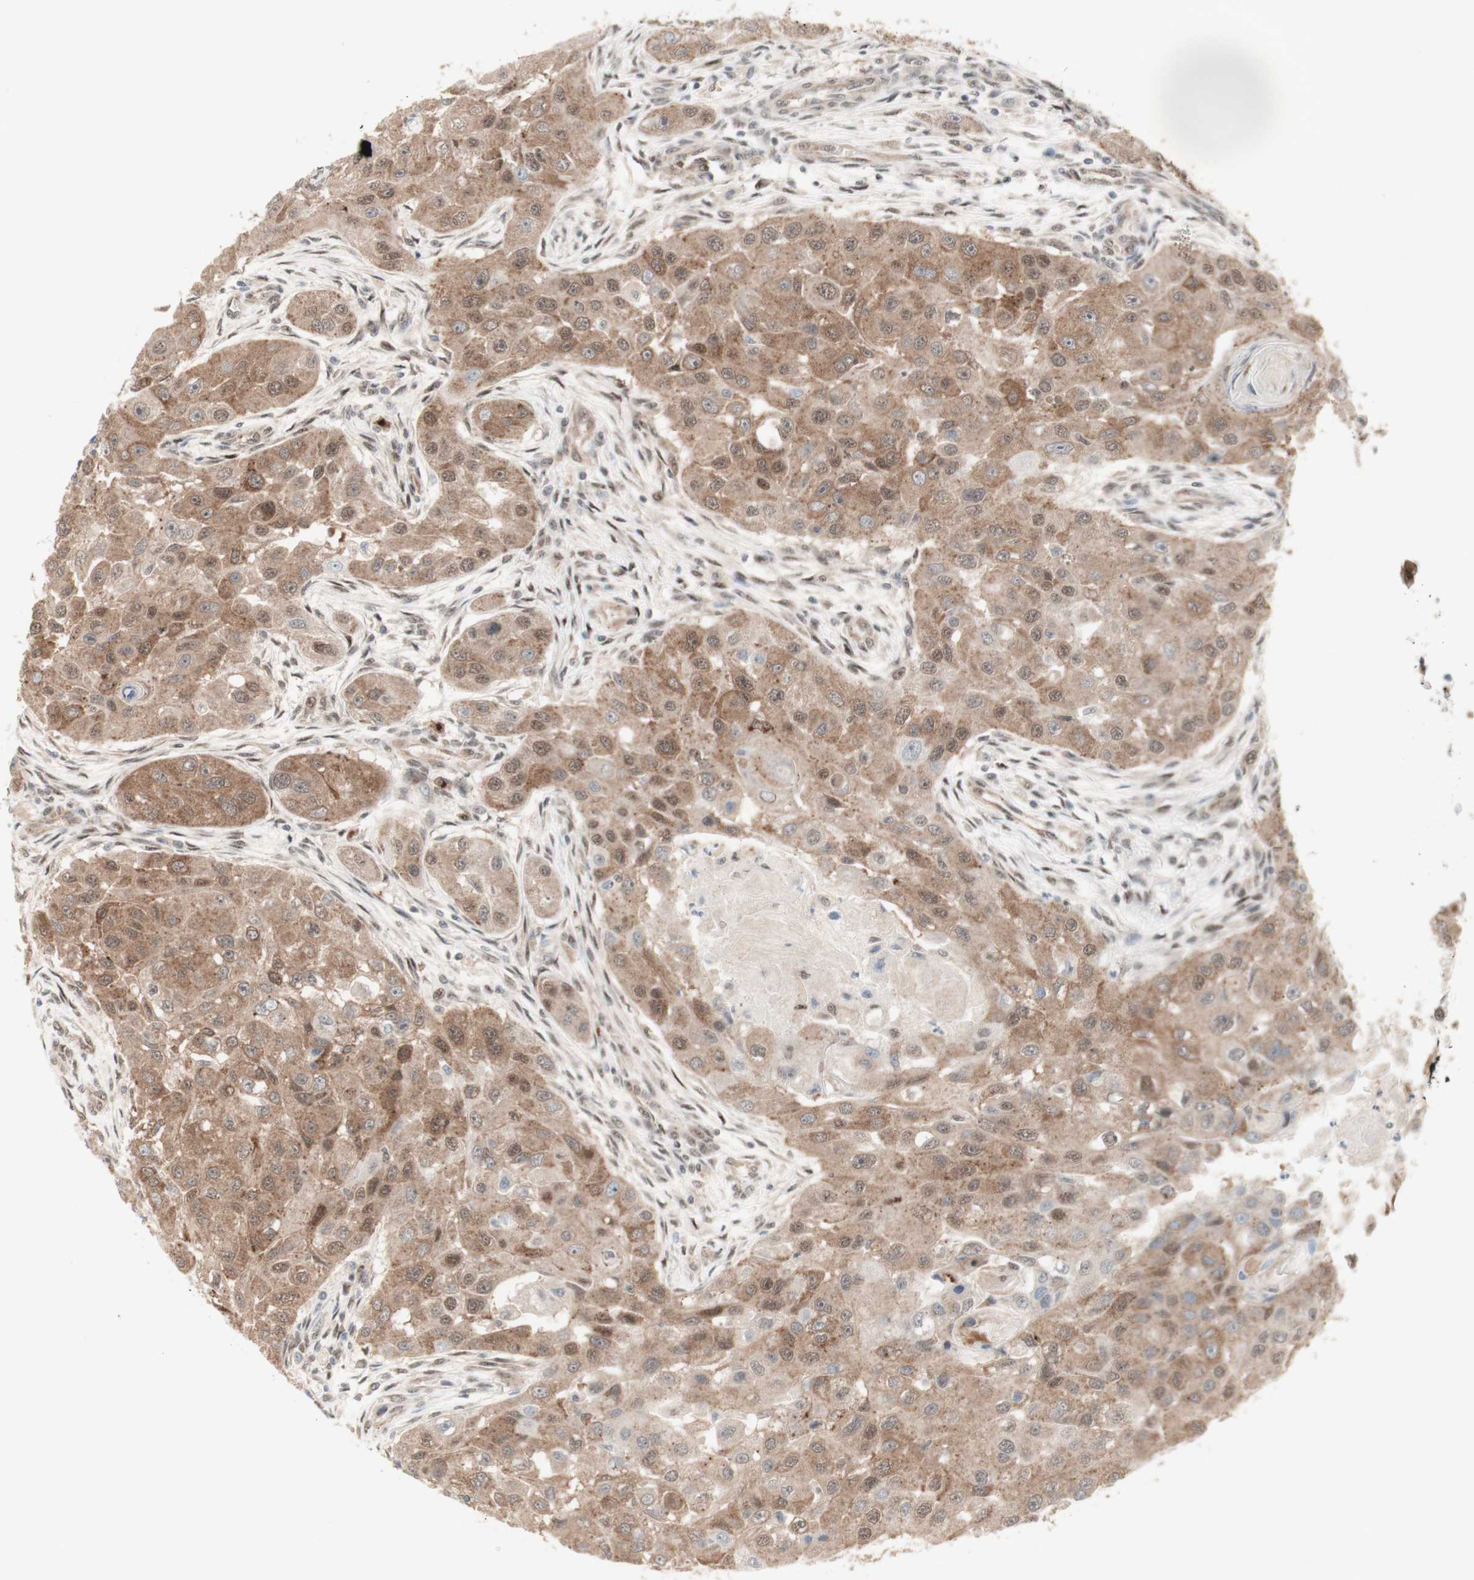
{"staining": {"intensity": "moderate", "quantity": ">75%", "location": "cytoplasmic/membranous"}, "tissue": "head and neck cancer", "cell_type": "Tumor cells", "image_type": "cancer", "snomed": [{"axis": "morphology", "description": "Normal tissue, NOS"}, {"axis": "morphology", "description": "Squamous cell carcinoma, NOS"}, {"axis": "topography", "description": "Skeletal muscle"}, {"axis": "topography", "description": "Head-Neck"}], "caption": "A micrograph showing moderate cytoplasmic/membranous positivity in approximately >75% of tumor cells in head and neck squamous cell carcinoma, as visualized by brown immunohistochemical staining.", "gene": "CYLD", "patient": {"sex": "male", "age": 51}}